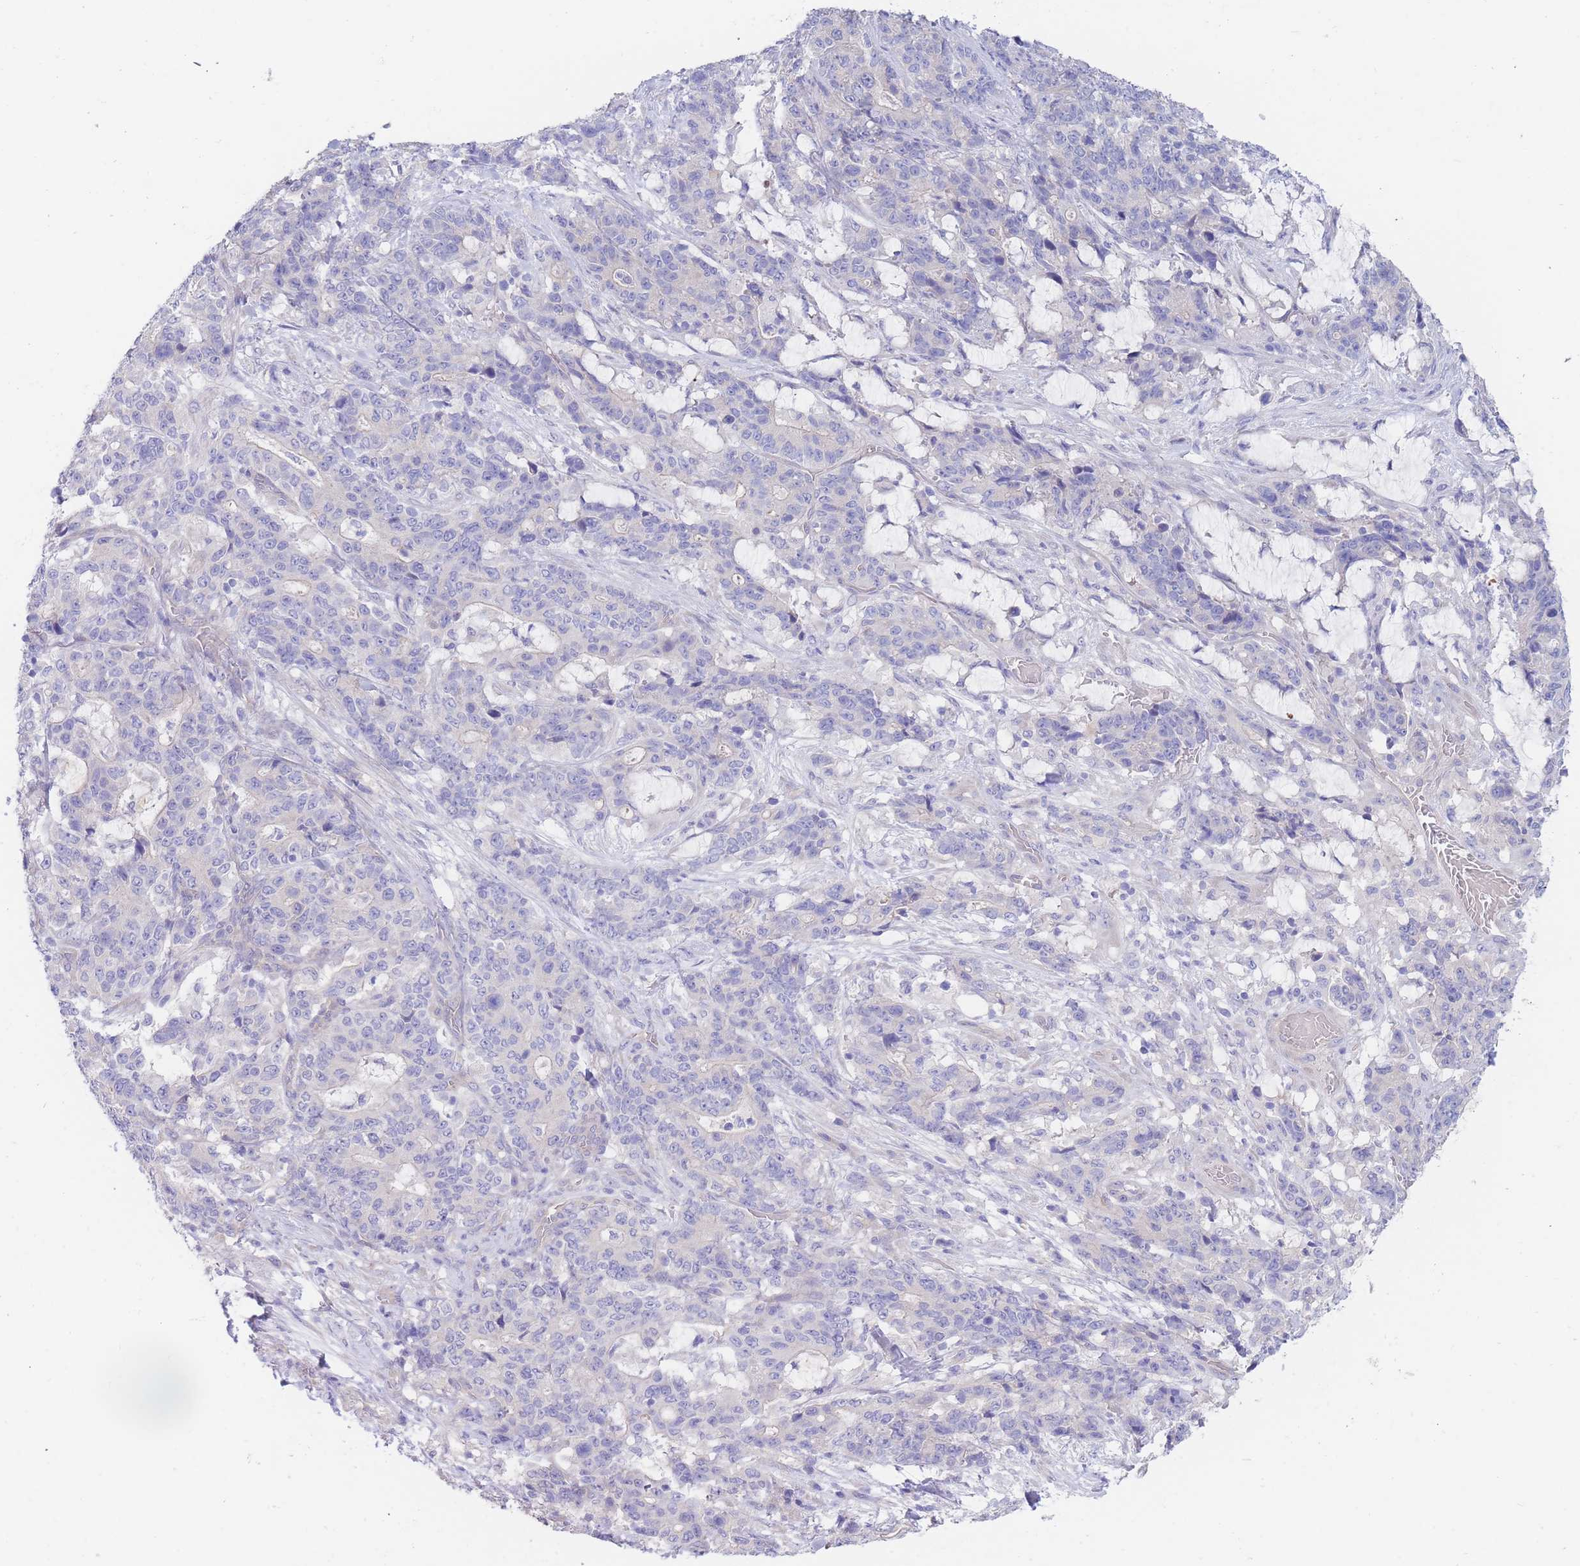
{"staining": {"intensity": "negative", "quantity": "none", "location": "none"}, "tissue": "stomach cancer", "cell_type": "Tumor cells", "image_type": "cancer", "snomed": [{"axis": "morphology", "description": "Normal tissue, NOS"}, {"axis": "morphology", "description": "Adenocarcinoma, NOS"}, {"axis": "topography", "description": "Stomach"}], "caption": "A micrograph of stomach adenocarcinoma stained for a protein shows no brown staining in tumor cells.", "gene": "ZNF281", "patient": {"sex": "female", "age": 64}}